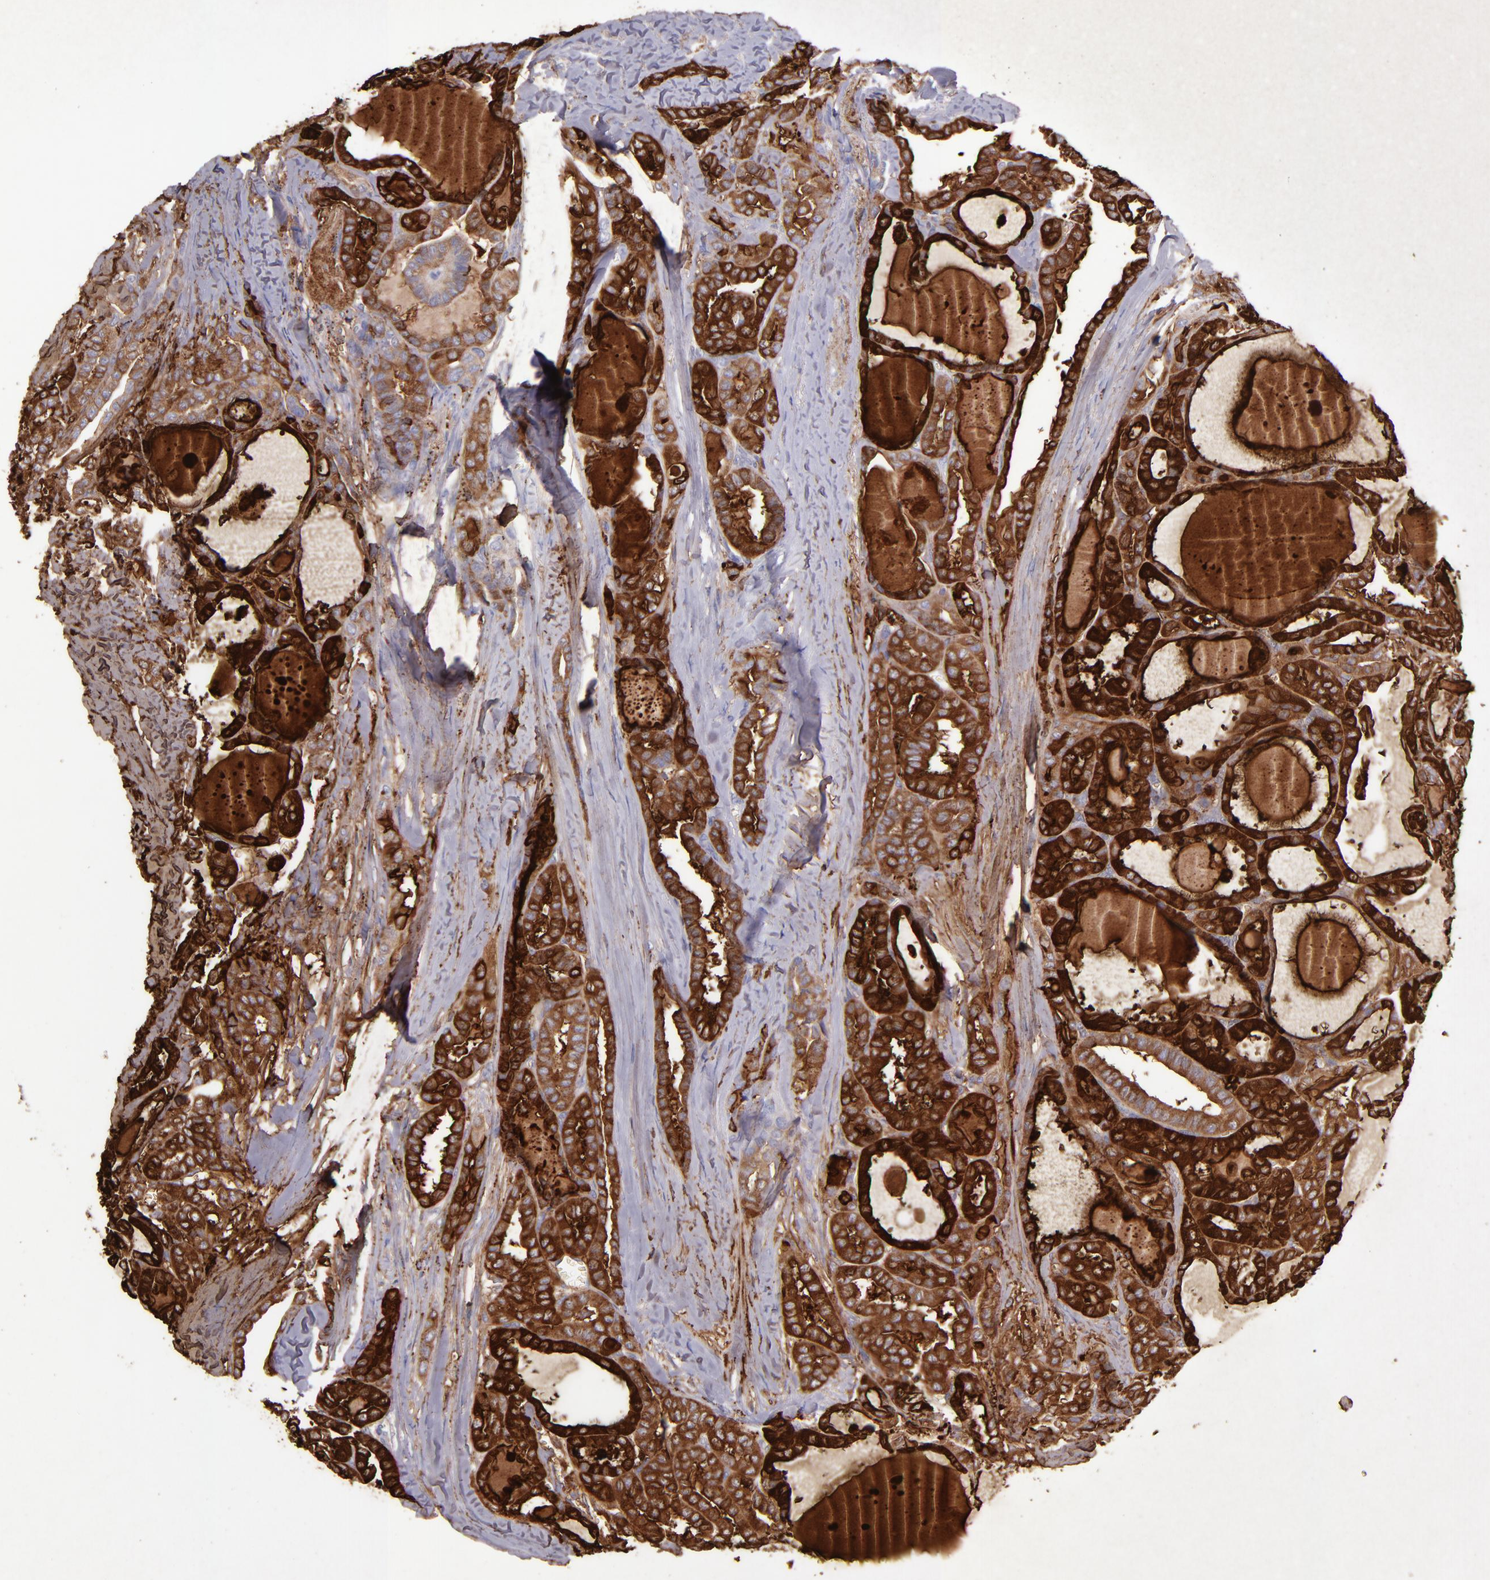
{"staining": {"intensity": "strong", "quantity": ">75%", "location": "cytoplasmic/membranous"}, "tissue": "thyroid cancer", "cell_type": "Tumor cells", "image_type": "cancer", "snomed": [{"axis": "morphology", "description": "Carcinoma, NOS"}, {"axis": "topography", "description": "Thyroid gland"}], "caption": "Protein expression by immunohistochemistry (IHC) reveals strong cytoplasmic/membranous positivity in about >75% of tumor cells in thyroid carcinoma. (DAB (3,3'-diaminobenzidine) IHC with brightfield microscopy, high magnification).", "gene": "TG", "patient": {"sex": "female", "age": 91}}